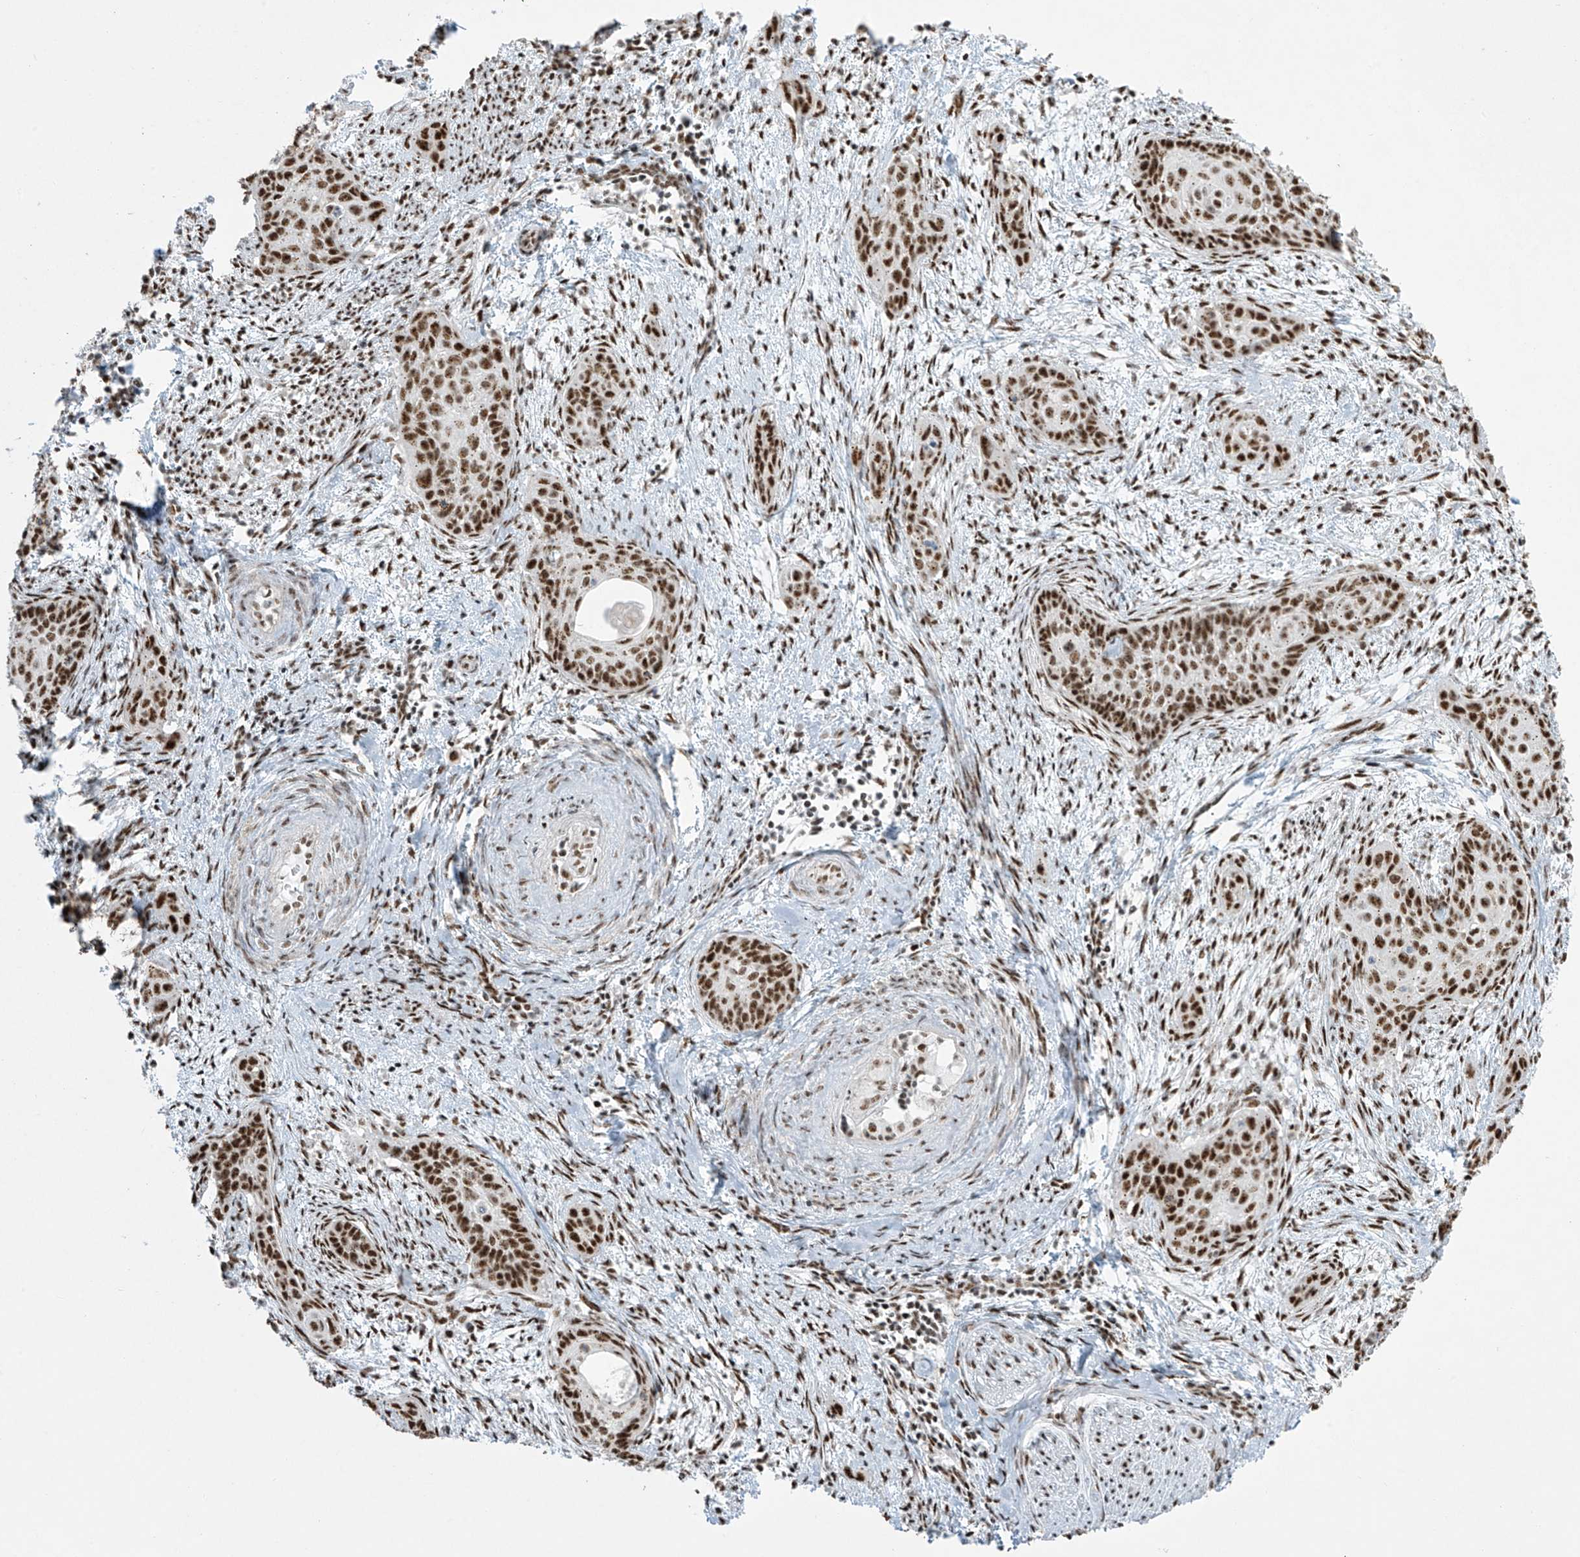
{"staining": {"intensity": "strong", "quantity": ">75%", "location": "nuclear"}, "tissue": "cervical cancer", "cell_type": "Tumor cells", "image_type": "cancer", "snomed": [{"axis": "morphology", "description": "Squamous cell carcinoma, NOS"}, {"axis": "topography", "description": "Cervix"}], "caption": "Approximately >75% of tumor cells in human squamous cell carcinoma (cervical) reveal strong nuclear protein positivity as visualized by brown immunohistochemical staining.", "gene": "MS4A6A", "patient": {"sex": "female", "age": 33}}